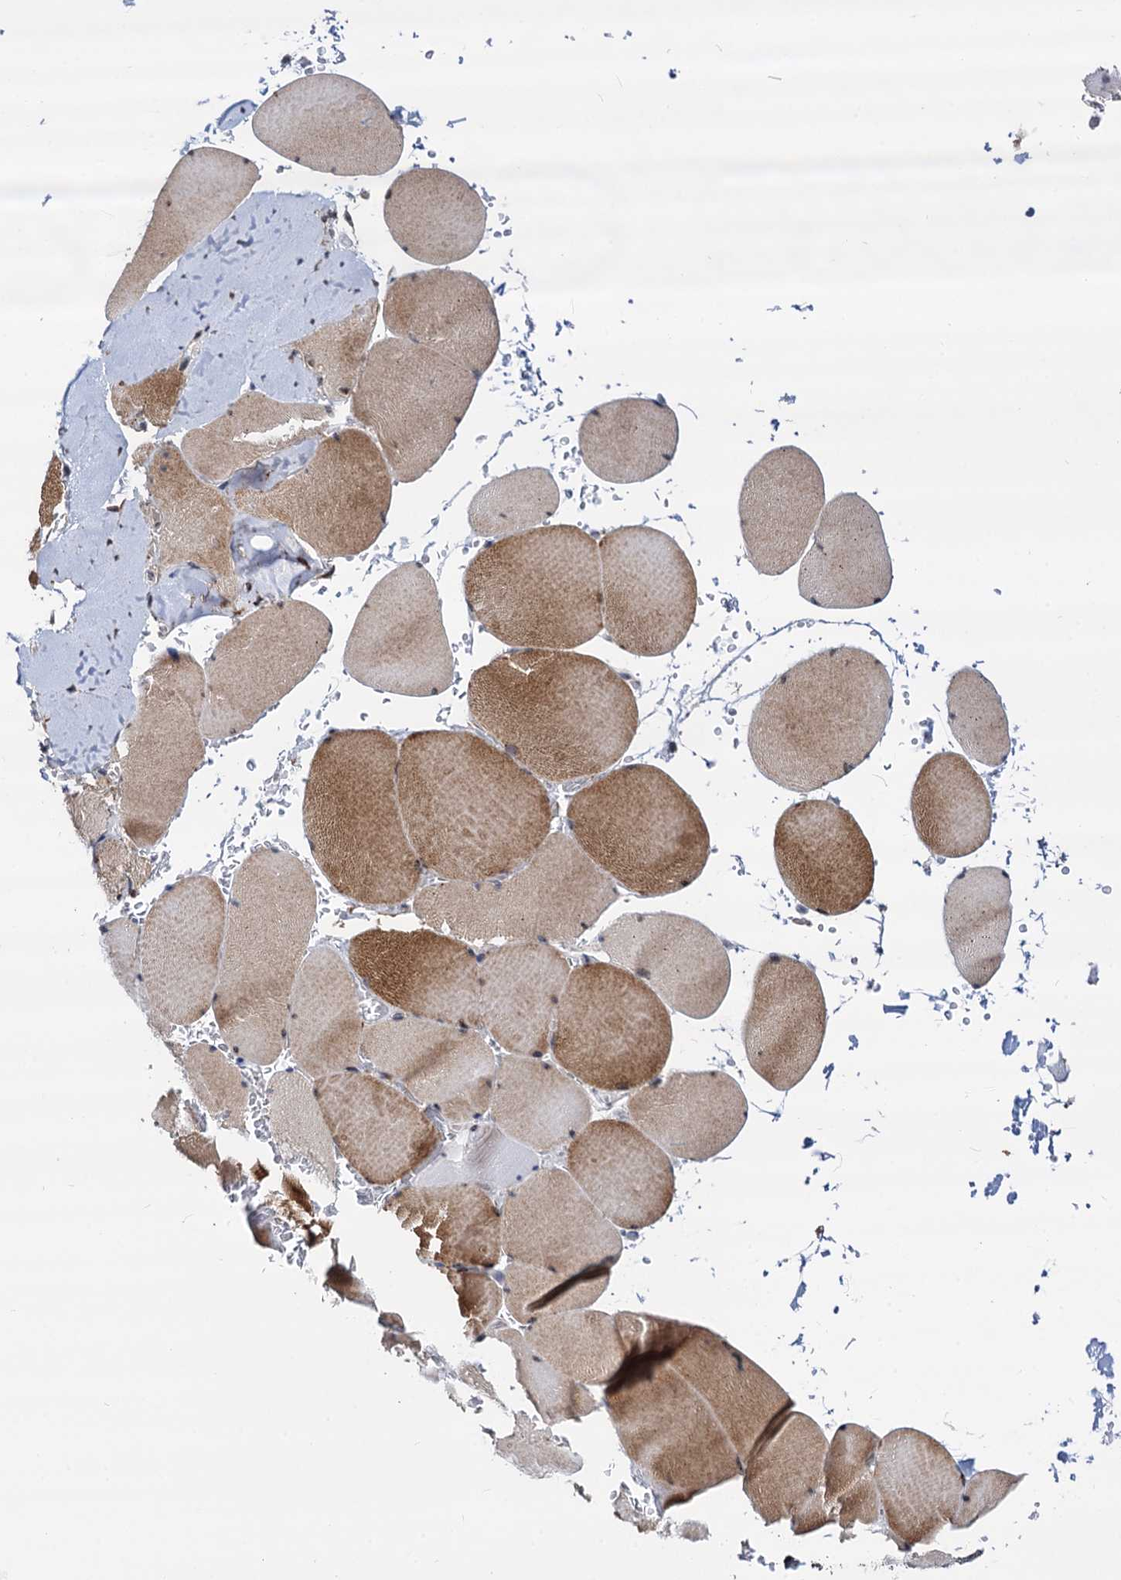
{"staining": {"intensity": "moderate", "quantity": ">75%", "location": "cytoplasmic/membranous,nuclear"}, "tissue": "skeletal muscle", "cell_type": "Myocytes", "image_type": "normal", "snomed": [{"axis": "morphology", "description": "Normal tissue, NOS"}, {"axis": "topography", "description": "Skeletal muscle"}, {"axis": "topography", "description": "Head-Neck"}], "caption": "Protein staining of benign skeletal muscle demonstrates moderate cytoplasmic/membranous,nuclear staining in about >75% of myocytes.", "gene": "PSMD4", "patient": {"sex": "male", "age": 66}}